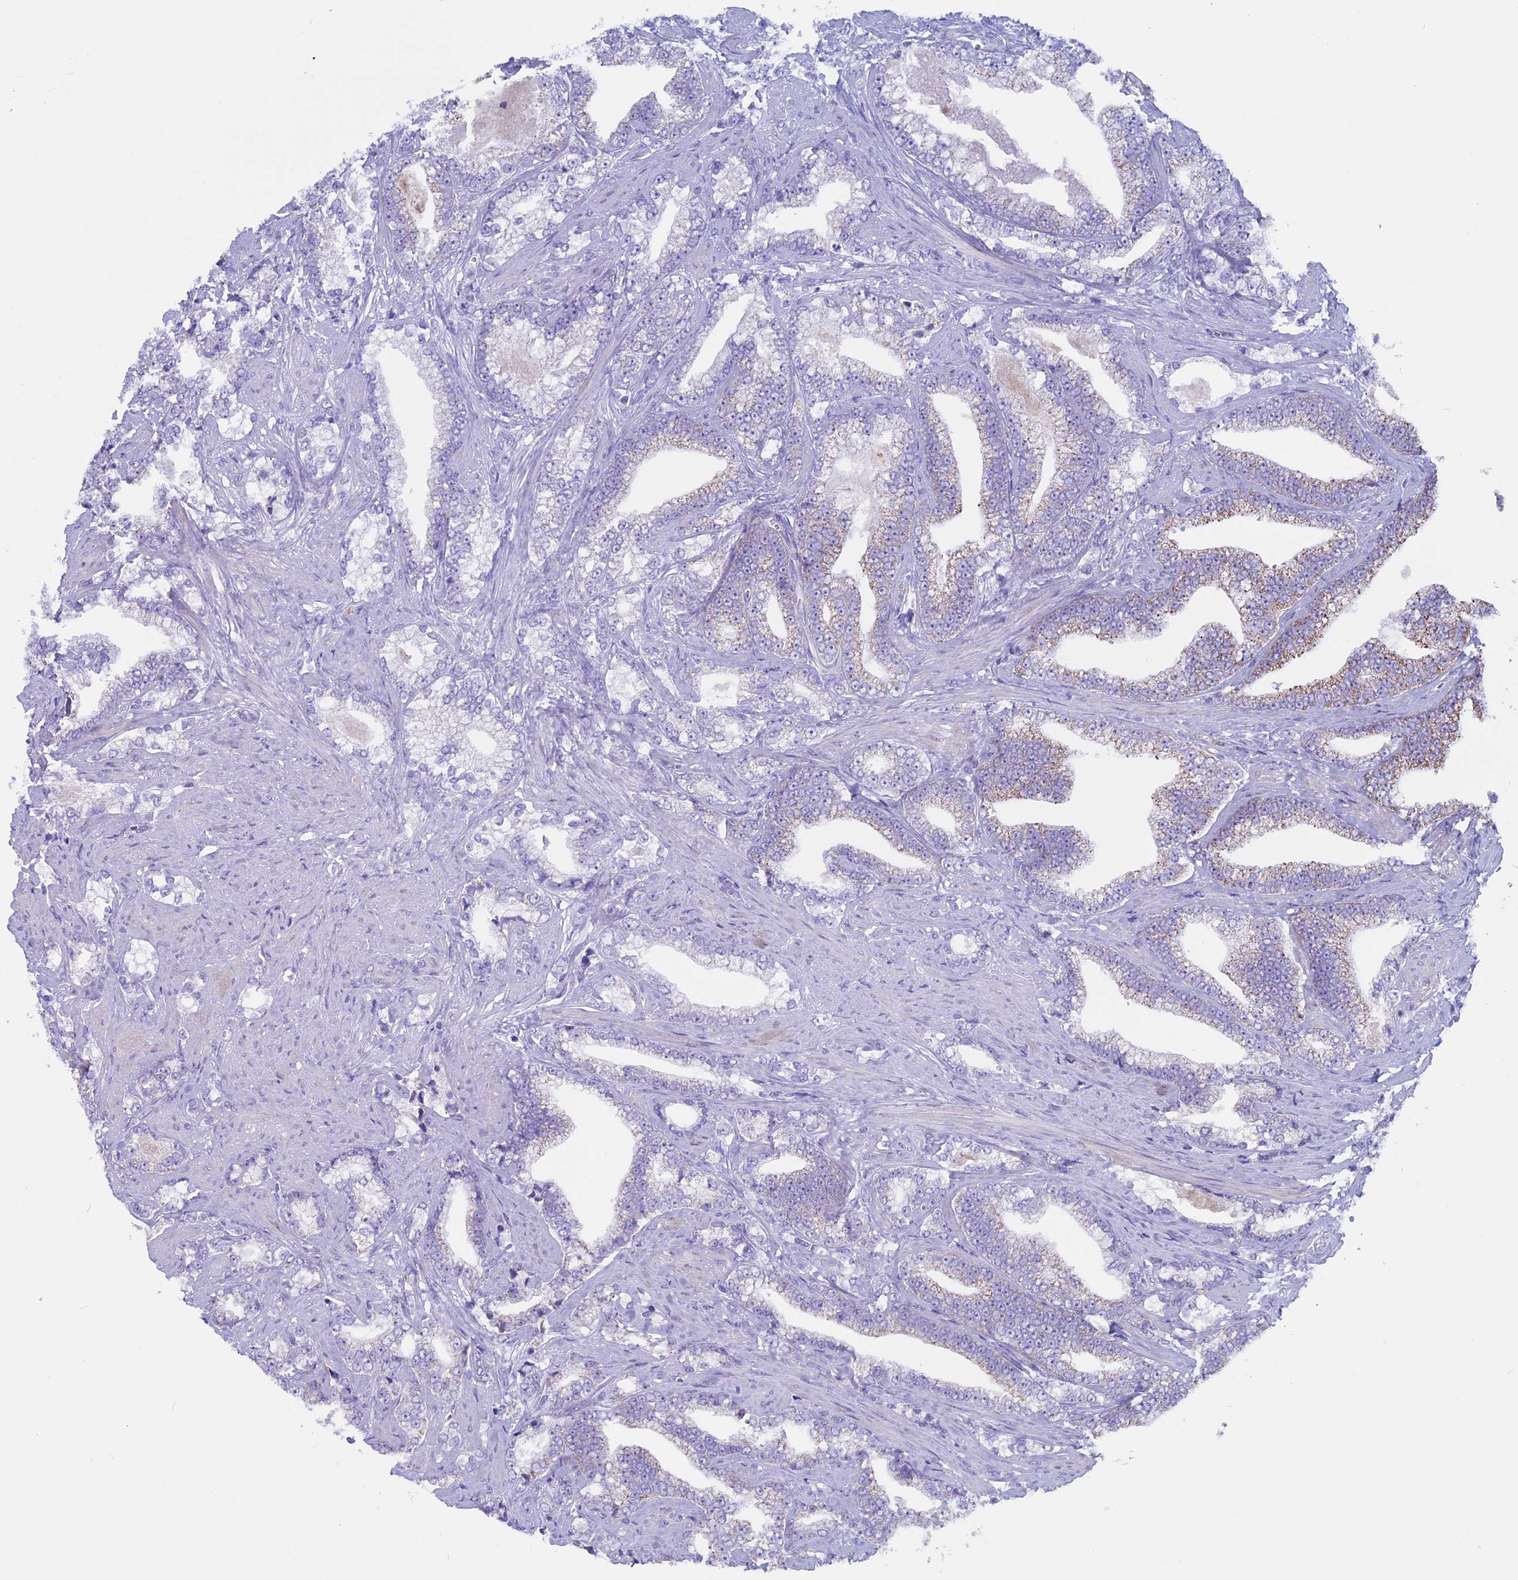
{"staining": {"intensity": "weak", "quantity": "<25%", "location": "cytoplasmic/membranous"}, "tissue": "prostate cancer", "cell_type": "Tumor cells", "image_type": "cancer", "snomed": [{"axis": "morphology", "description": "Adenocarcinoma, High grade"}, {"axis": "topography", "description": "Prostate and seminal vesicle, NOS"}], "caption": "An immunohistochemistry (IHC) histopathology image of prostate high-grade adenocarcinoma is shown. There is no staining in tumor cells of prostate high-grade adenocarcinoma.", "gene": "ZNF563", "patient": {"sex": "male", "age": 67}}